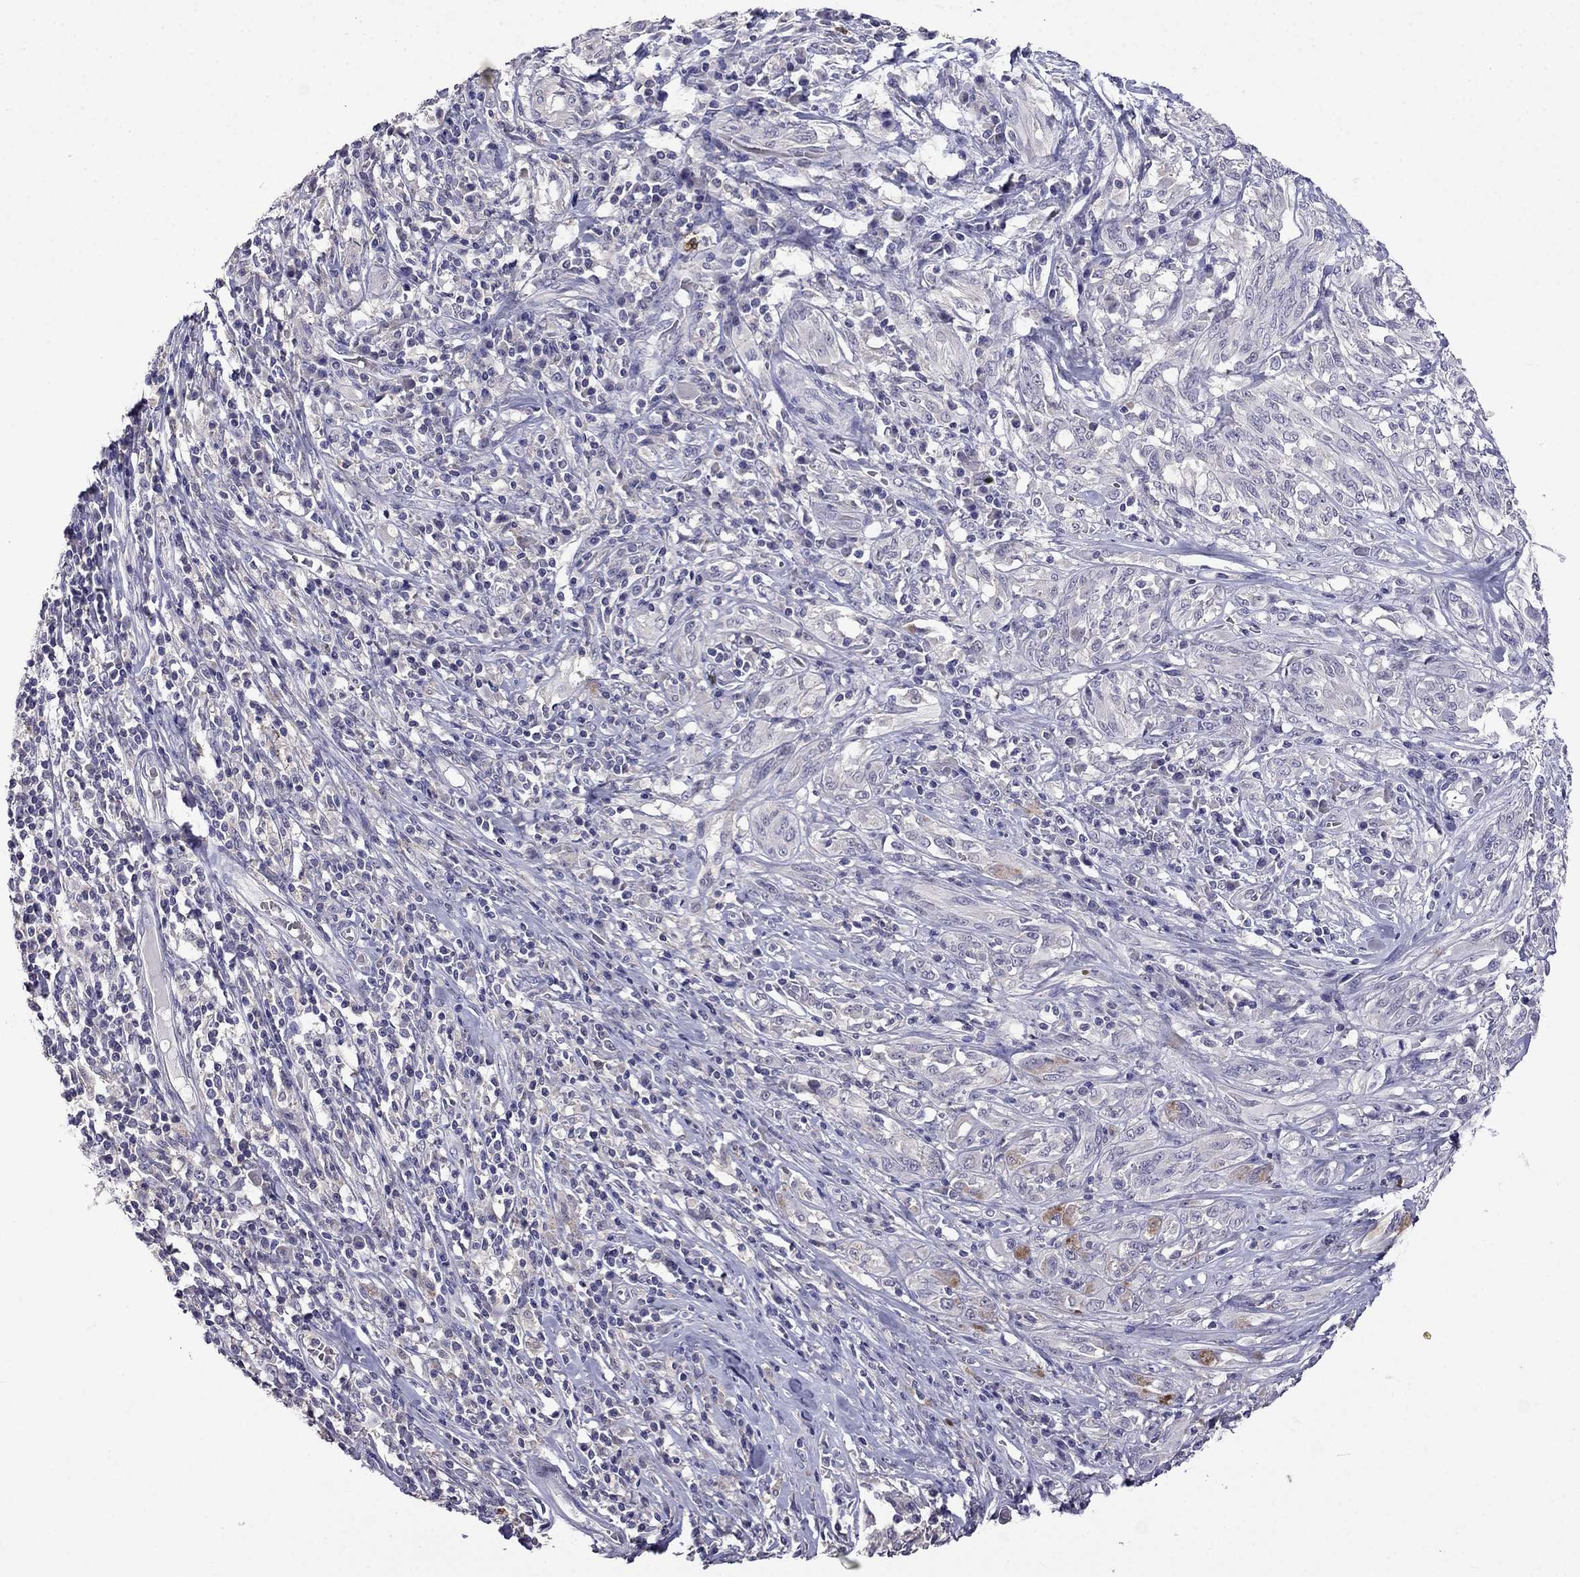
{"staining": {"intensity": "negative", "quantity": "none", "location": "none"}, "tissue": "melanoma", "cell_type": "Tumor cells", "image_type": "cancer", "snomed": [{"axis": "morphology", "description": "Malignant melanoma, NOS"}, {"axis": "topography", "description": "Skin"}], "caption": "Tumor cells show no significant positivity in melanoma. Nuclei are stained in blue.", "gene": "AQP9", "patient": {"sex": "female", "age": 91}}